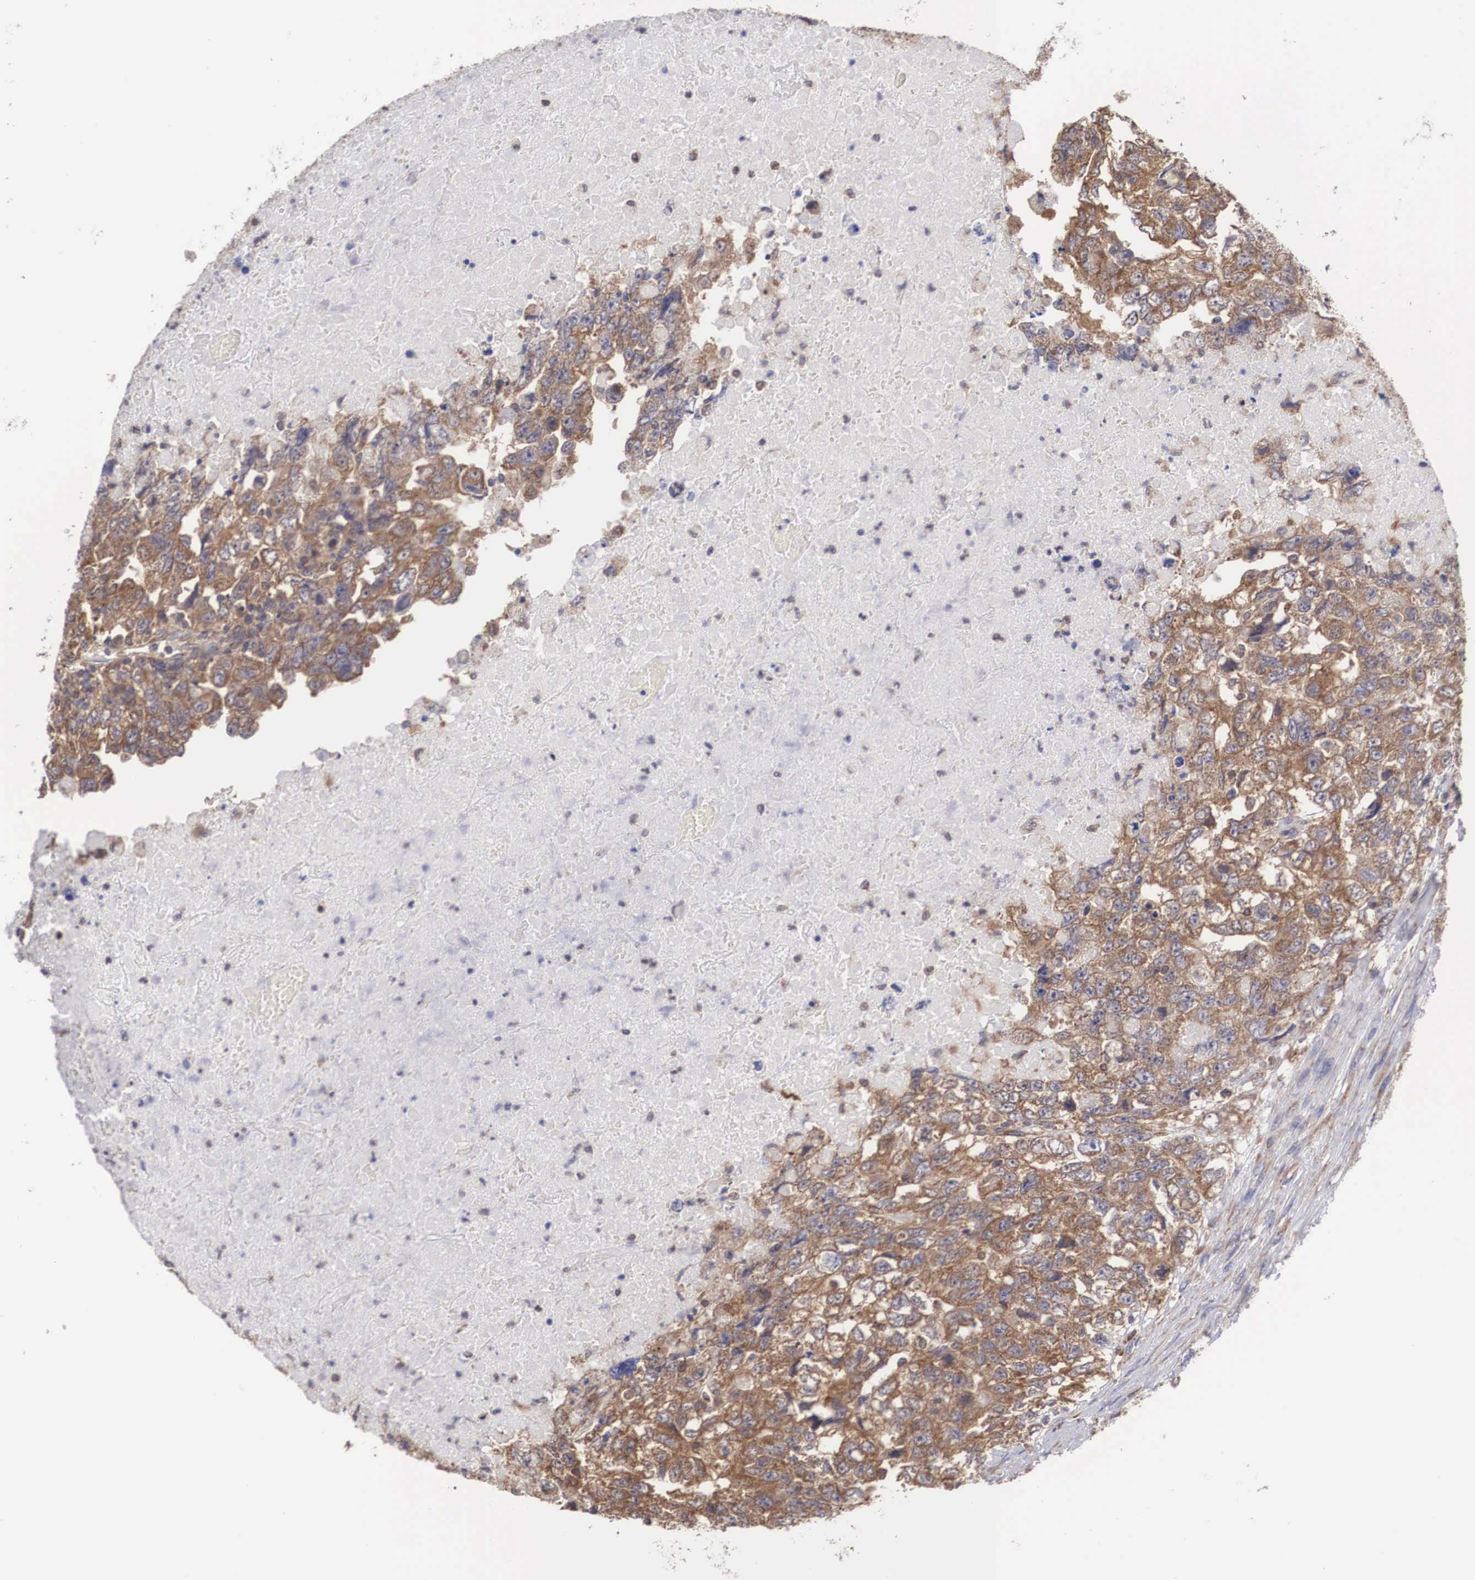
{"staining": {"intensity": "moderate", "quantity": "25%-75%", "location": "cytoplasmic/membranous"}, "tissue": "testis cancer", "cell_type": "Tumor cells", "image_type": "cancer", "snomed": [{"axis": "morphology", "description": "Carcinoma, Embryonal, NOS"}, {"axis": "topography", "description": "Testis"}], "caption": "Testis cancer stained for a protein demonstrates moderate cytoplasmic/membranous positivity in tumor cells.", "gene": "DHRS1", "patient": {"sex": "male", "age": 36}}